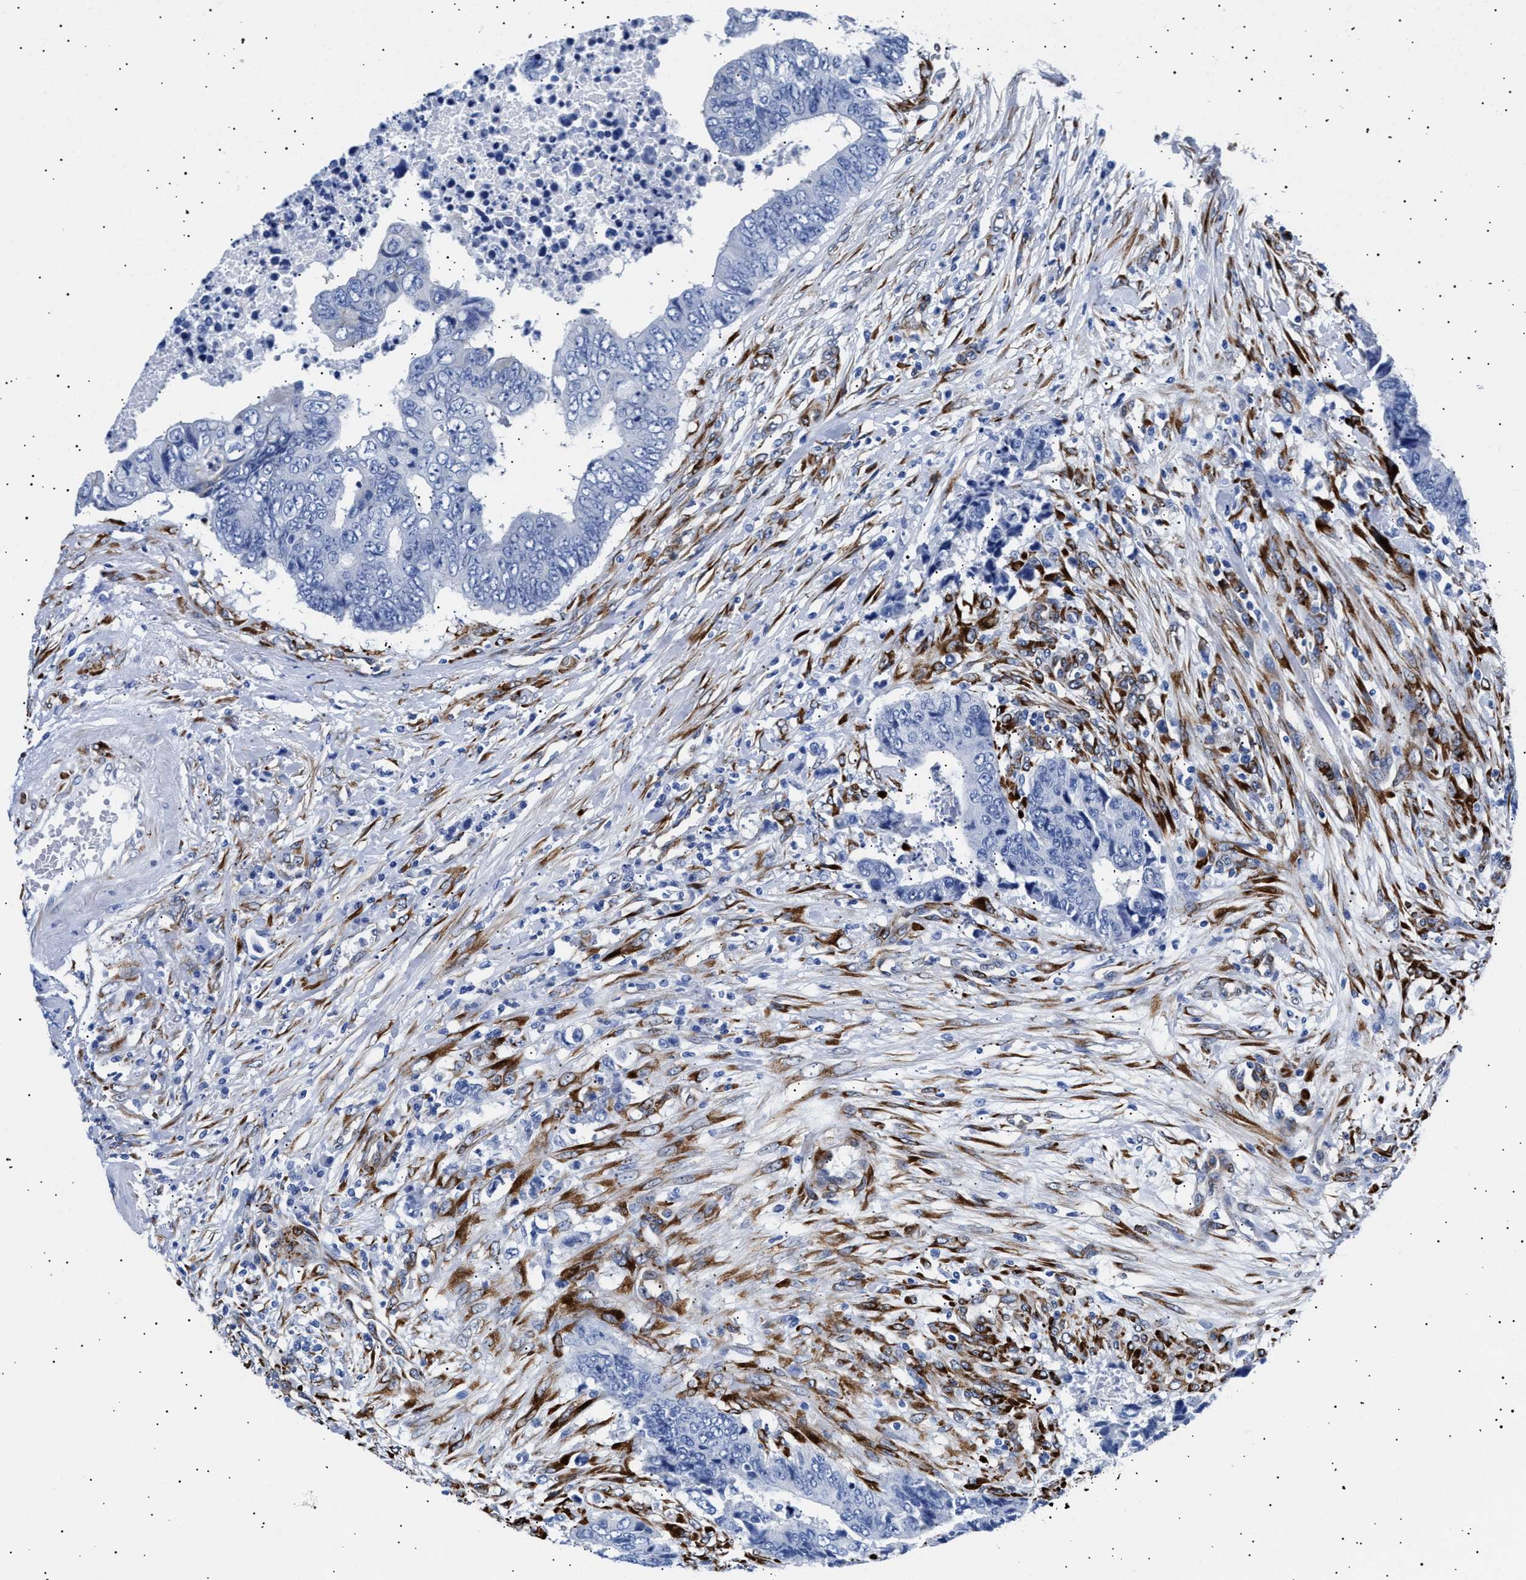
{"staining": {"intensity": "negative", "quantity": "none", "location": "none"}, "tissue": "colorectal cancer", "cell_type": "Tumor cells", "image_type": "cancer", "snomed": [{"axis": "morphology", "description": "Adenocarcinoma, NOS"}, {"axis": "topography", "description": "Rectum"}], "caption": "Human colorectal cancer stained for a protein using immunohistochemistry (IHC) reveals no expression in tumor cells.", "gene": "HEMGN", "patient": {"sex": "male", "age": 84}}